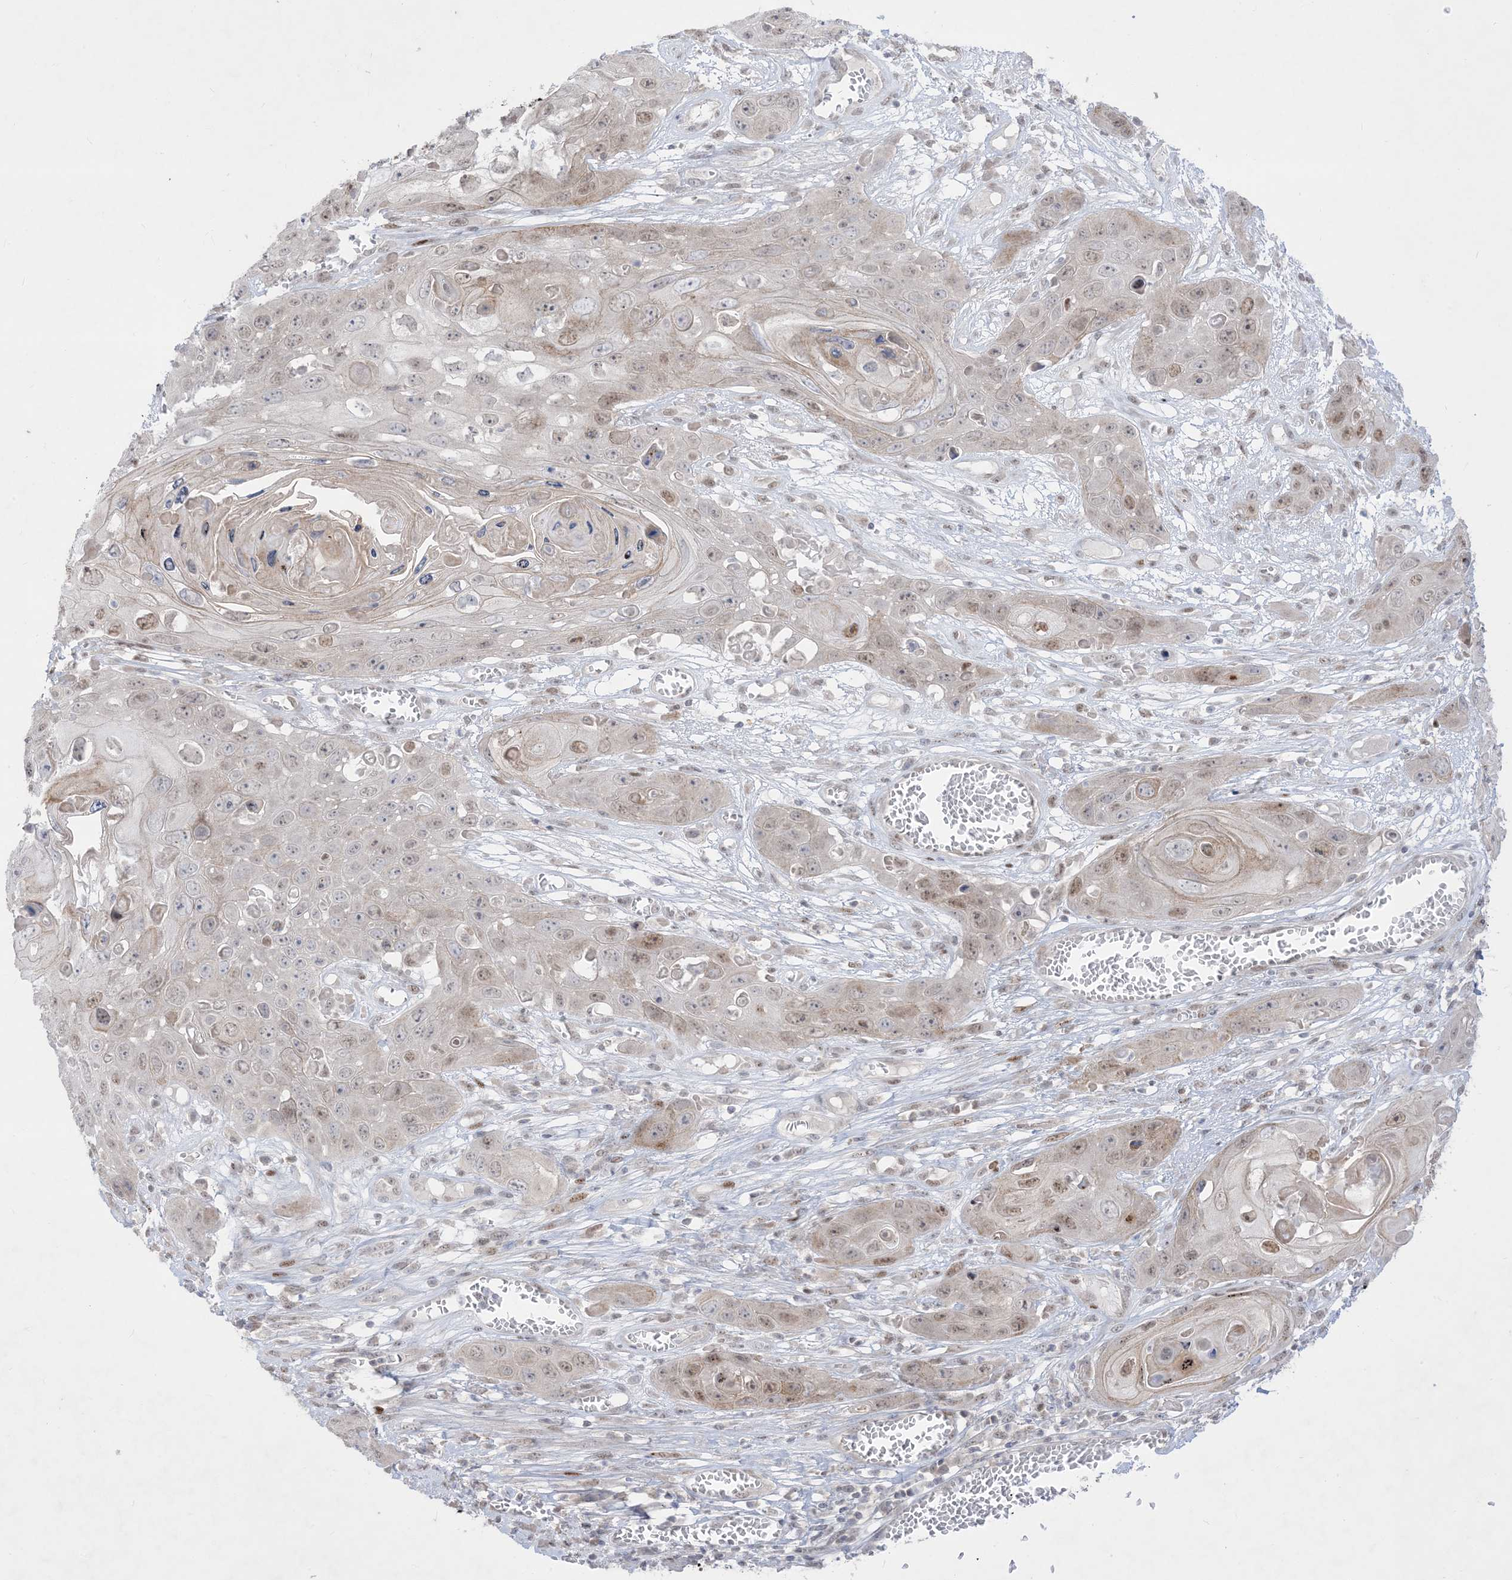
{"staining": {"intensity": "moderate", "quantity": "25%-75%", "location": "nuclear"}, "tissue": "skin cancer", "cell_type": "Tumor cells", "image_type": "cancer", "snomed": [{"axis": "morphology", "description": "Squamous cell carcinoma, NOS"}, {"axis": "topography", "description": "Skin"}], "caption": "Immunohistochemistry micrograph of neoplastic tissue: skin cancer (squamous cell carcinoma) stained using immunohistochemistry exhibits medium levels of moderate protein expression localized specifically in the nuclear of tumor cells, appearing as a nuclear brown color.", "gene": "BHLHE40", "patient": {"sex": "male", "age": 55}}